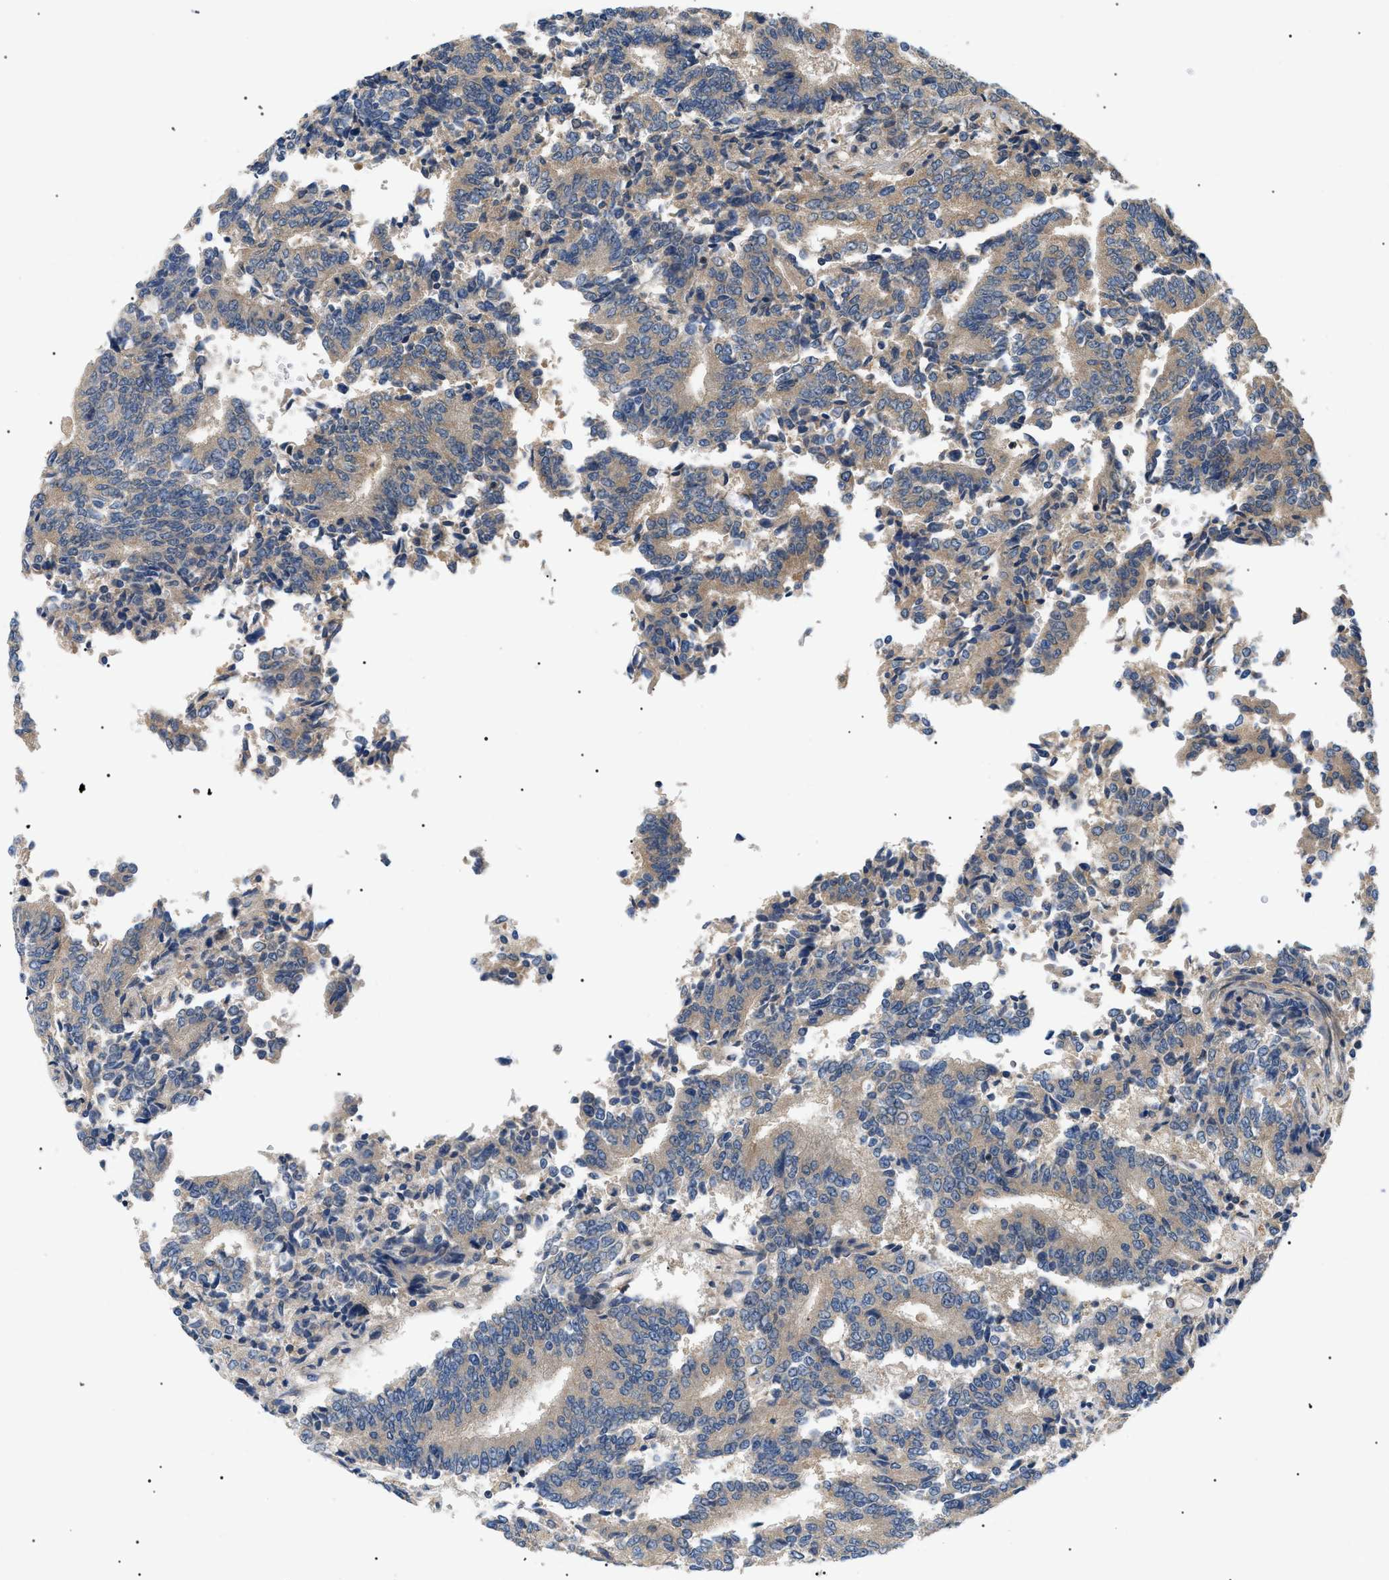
{"staining": {"intensity": "moderate", "quantity": ">75%", "location": "cytoplasmic/membranous"}, "tissue": "prostate cancer", "cell_type": "Tumor cells", "image_type": "cancer", "snomed": [{"axis": "morphology", "description": "Normal tissue, NOS"}, {"axis": "morphology", "description": "Adenocarcinoma, High grade"}, {"axis": "topography", "description": "Prostate"}, {"axis": "topography", "description": "Seminal veicle"}], "caption": "Approximately >75% of tumor cells in adenocarcinoma (high-grade) (prostate) demonstrate moderate cytoplasmic/membranous protein staining as visualized by brown immunohistochemical staining.", "gene": "PPM1B", "patient": {"sex": "male", "age": 55}}